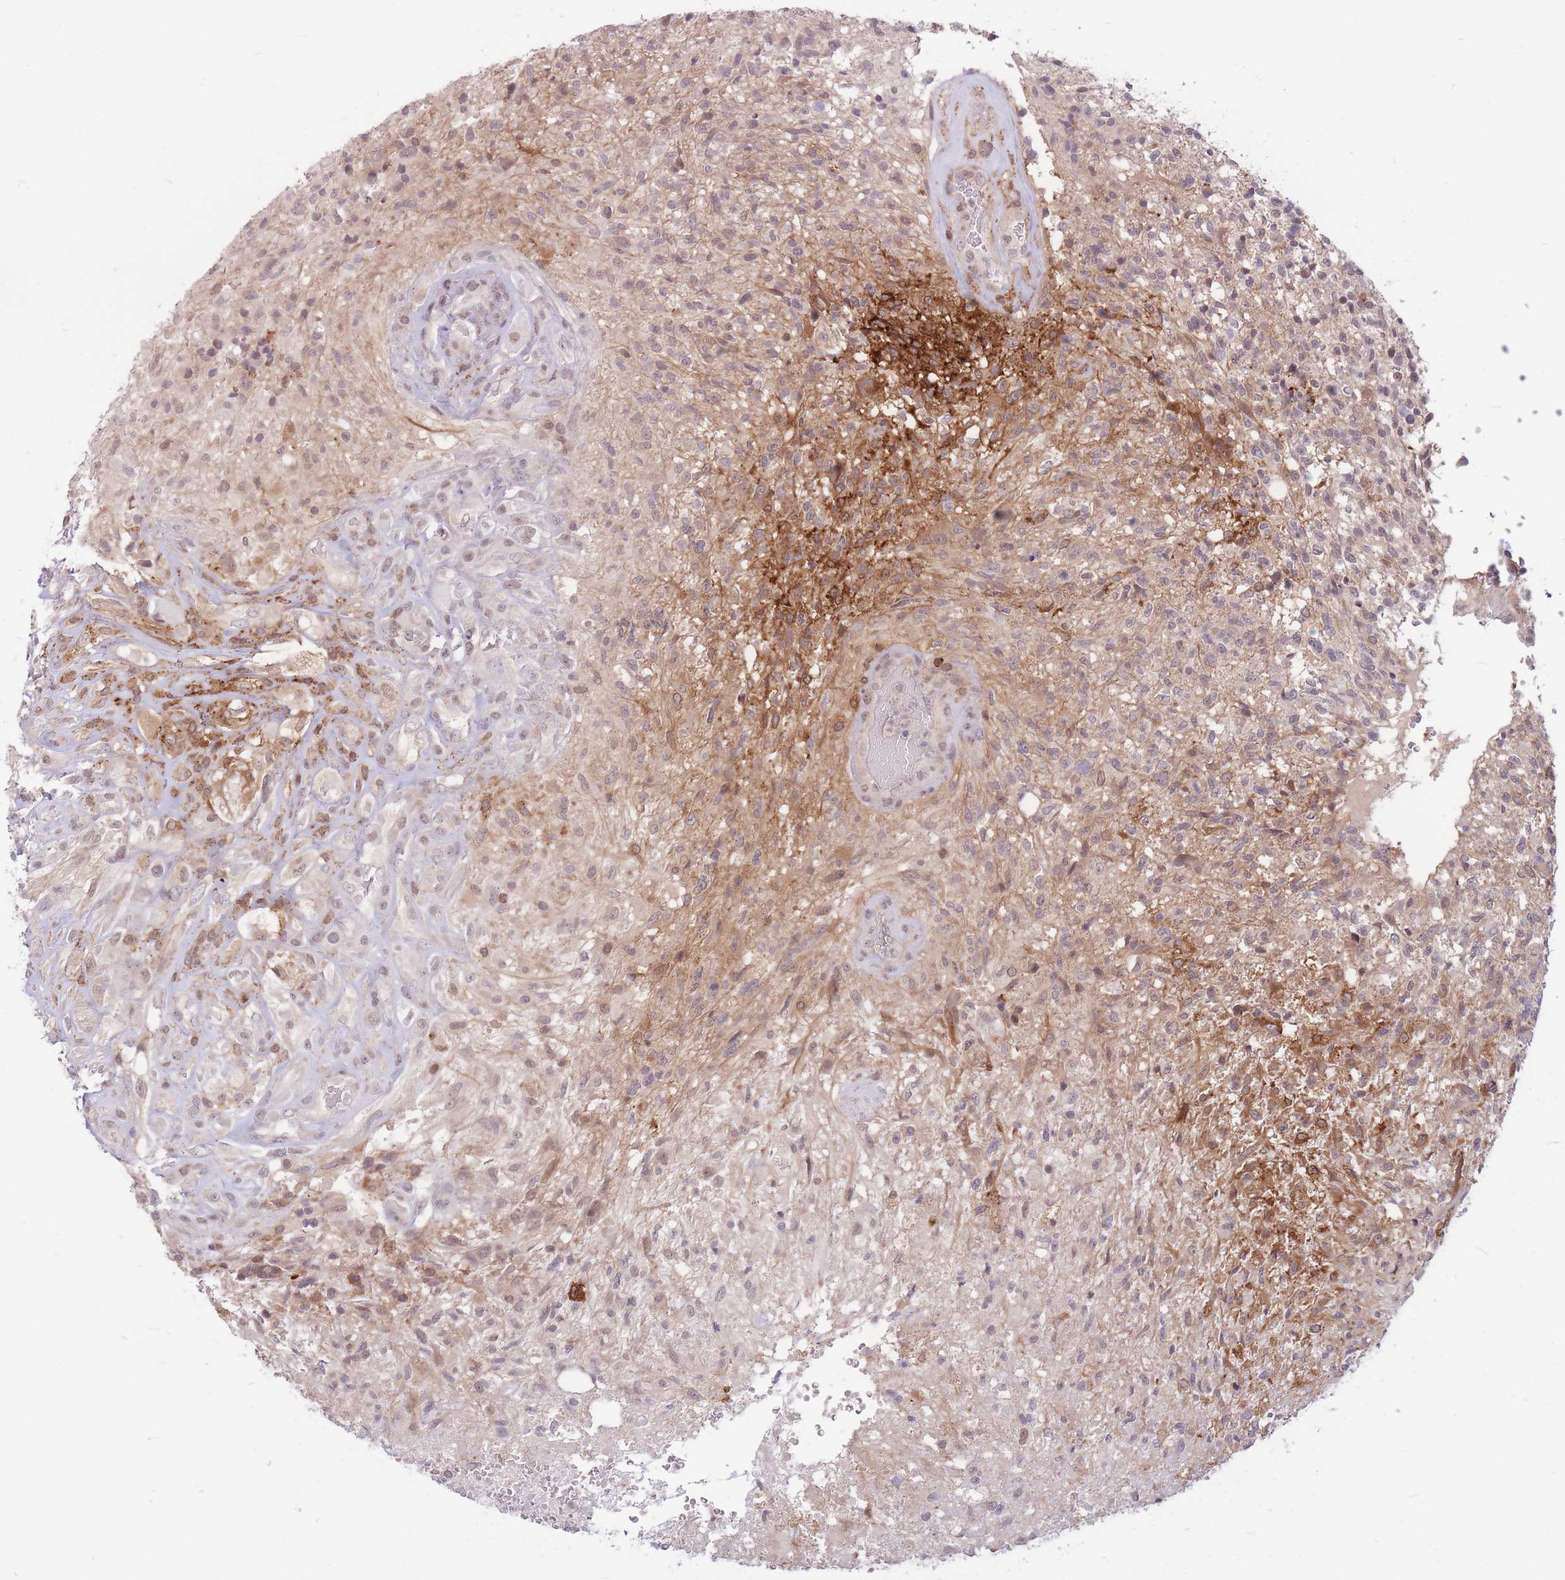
{"staining": {"intensity": "weak", "quantity": "25%-75%", "location": "cytoplasmic/membranous,nuclear"}, "tissue": "glioma", "cell_type": "Tumor cells", "image_type": "cancer", "snomed": [{"axis": "morphology", "description": "Glioma, malignant, High grade"}, {"axis": "topography", "description": "Brain"}], "caption": "Immunohistochemistry staining of malignant glioma (high-grade), which exhibits low levels of weak cytoplasmic/membranous and nuclear positivity in about 25%-75% of tumor cells indicating weak cytoplasmic/membranous and nuclear protein staining. The staining was performed using DAB (3,3'-diaminobenzidine) (brown) for protein detection and nuclei were counterstained in hematoxylin (blue).", "gene": "TCF20", "patient": {"sex": "male", "age": 56}}